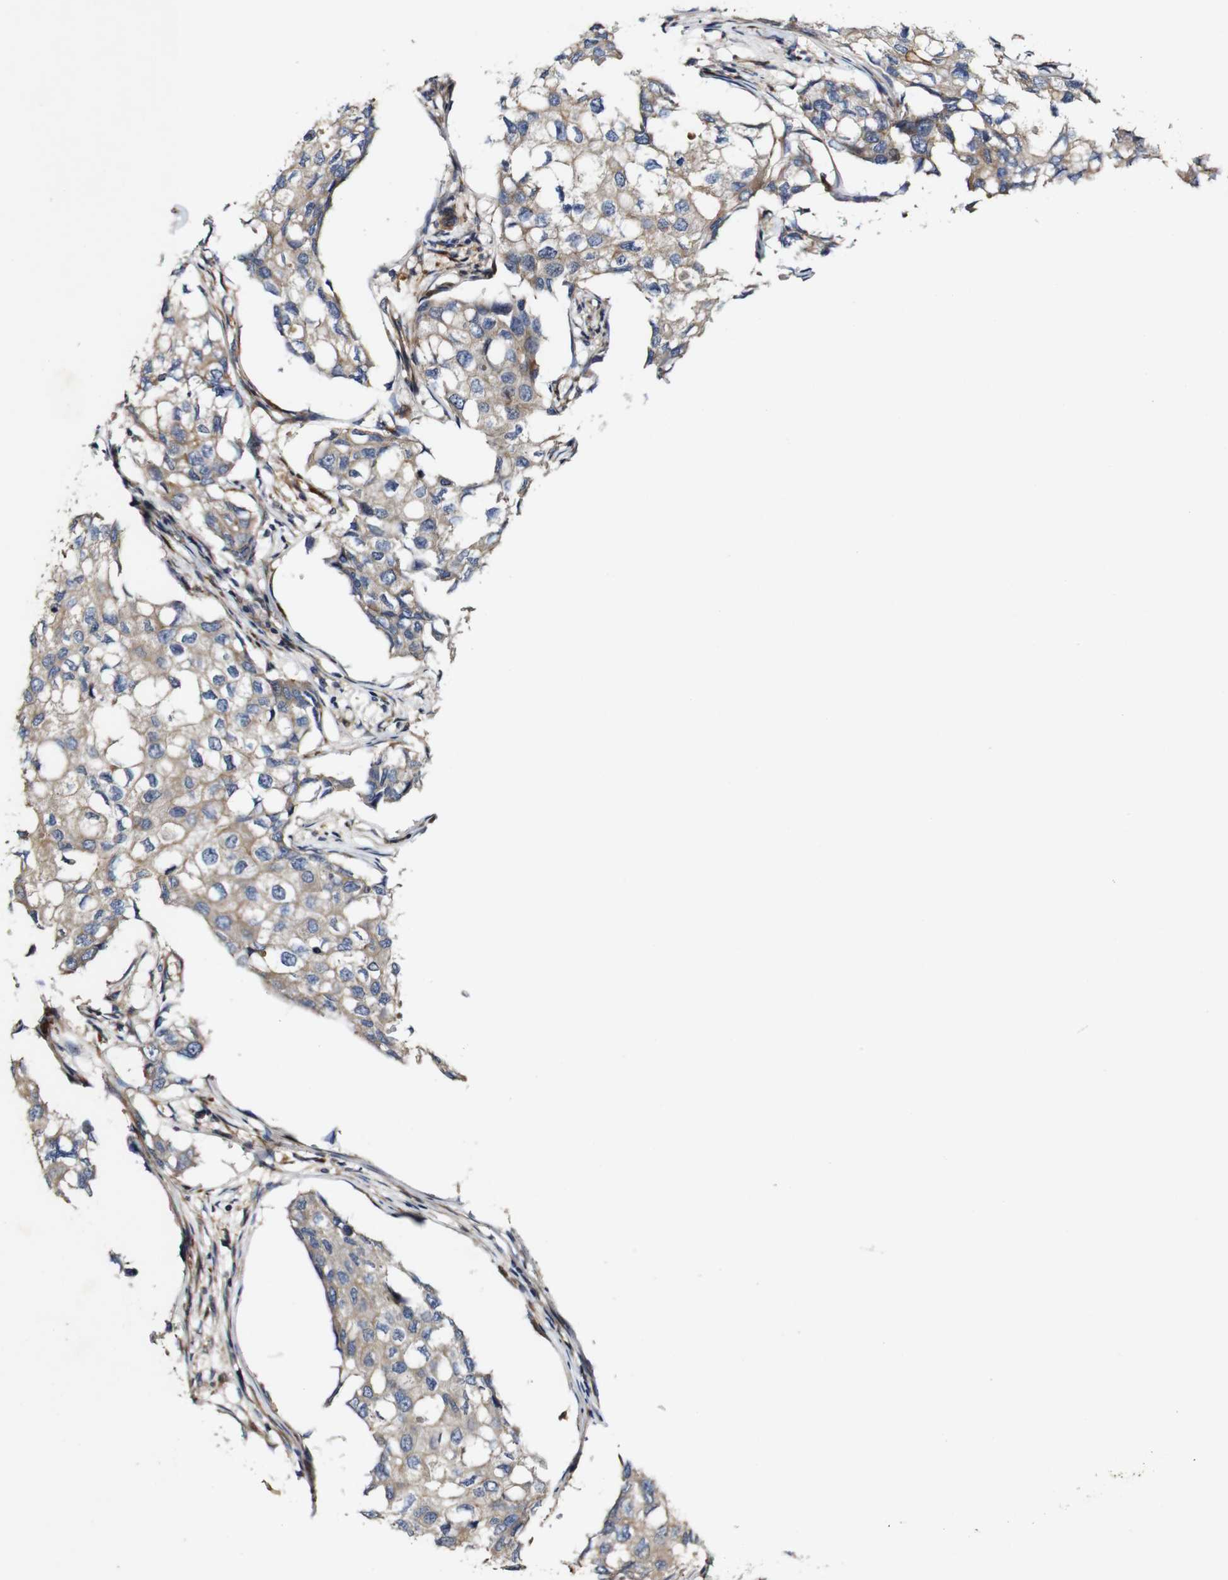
{"staining": {"intensity": "weak", "quantity": ">75%", "location": "cytoplasmic/membranous"}, "tissue": "breast cancer", "cell_type": "Tumor cells", "image_type": "cancer", "snomed": [{"axis": "morphology", "description": "Duct carcinoma"}, {"axis": "topography", "description": "Breast"}], "caption": "Protein staining displays weak cytoplasmic/membranous staining in about >75% of tumor cells in intraductal carcinoma (breast). The staining was performed using DAB, with brown indicating positive protein expression. Nuclei are stained blue with hematoxylin.", "gene": "GSDME", "patient": {"sex": "female", "age": 27}}